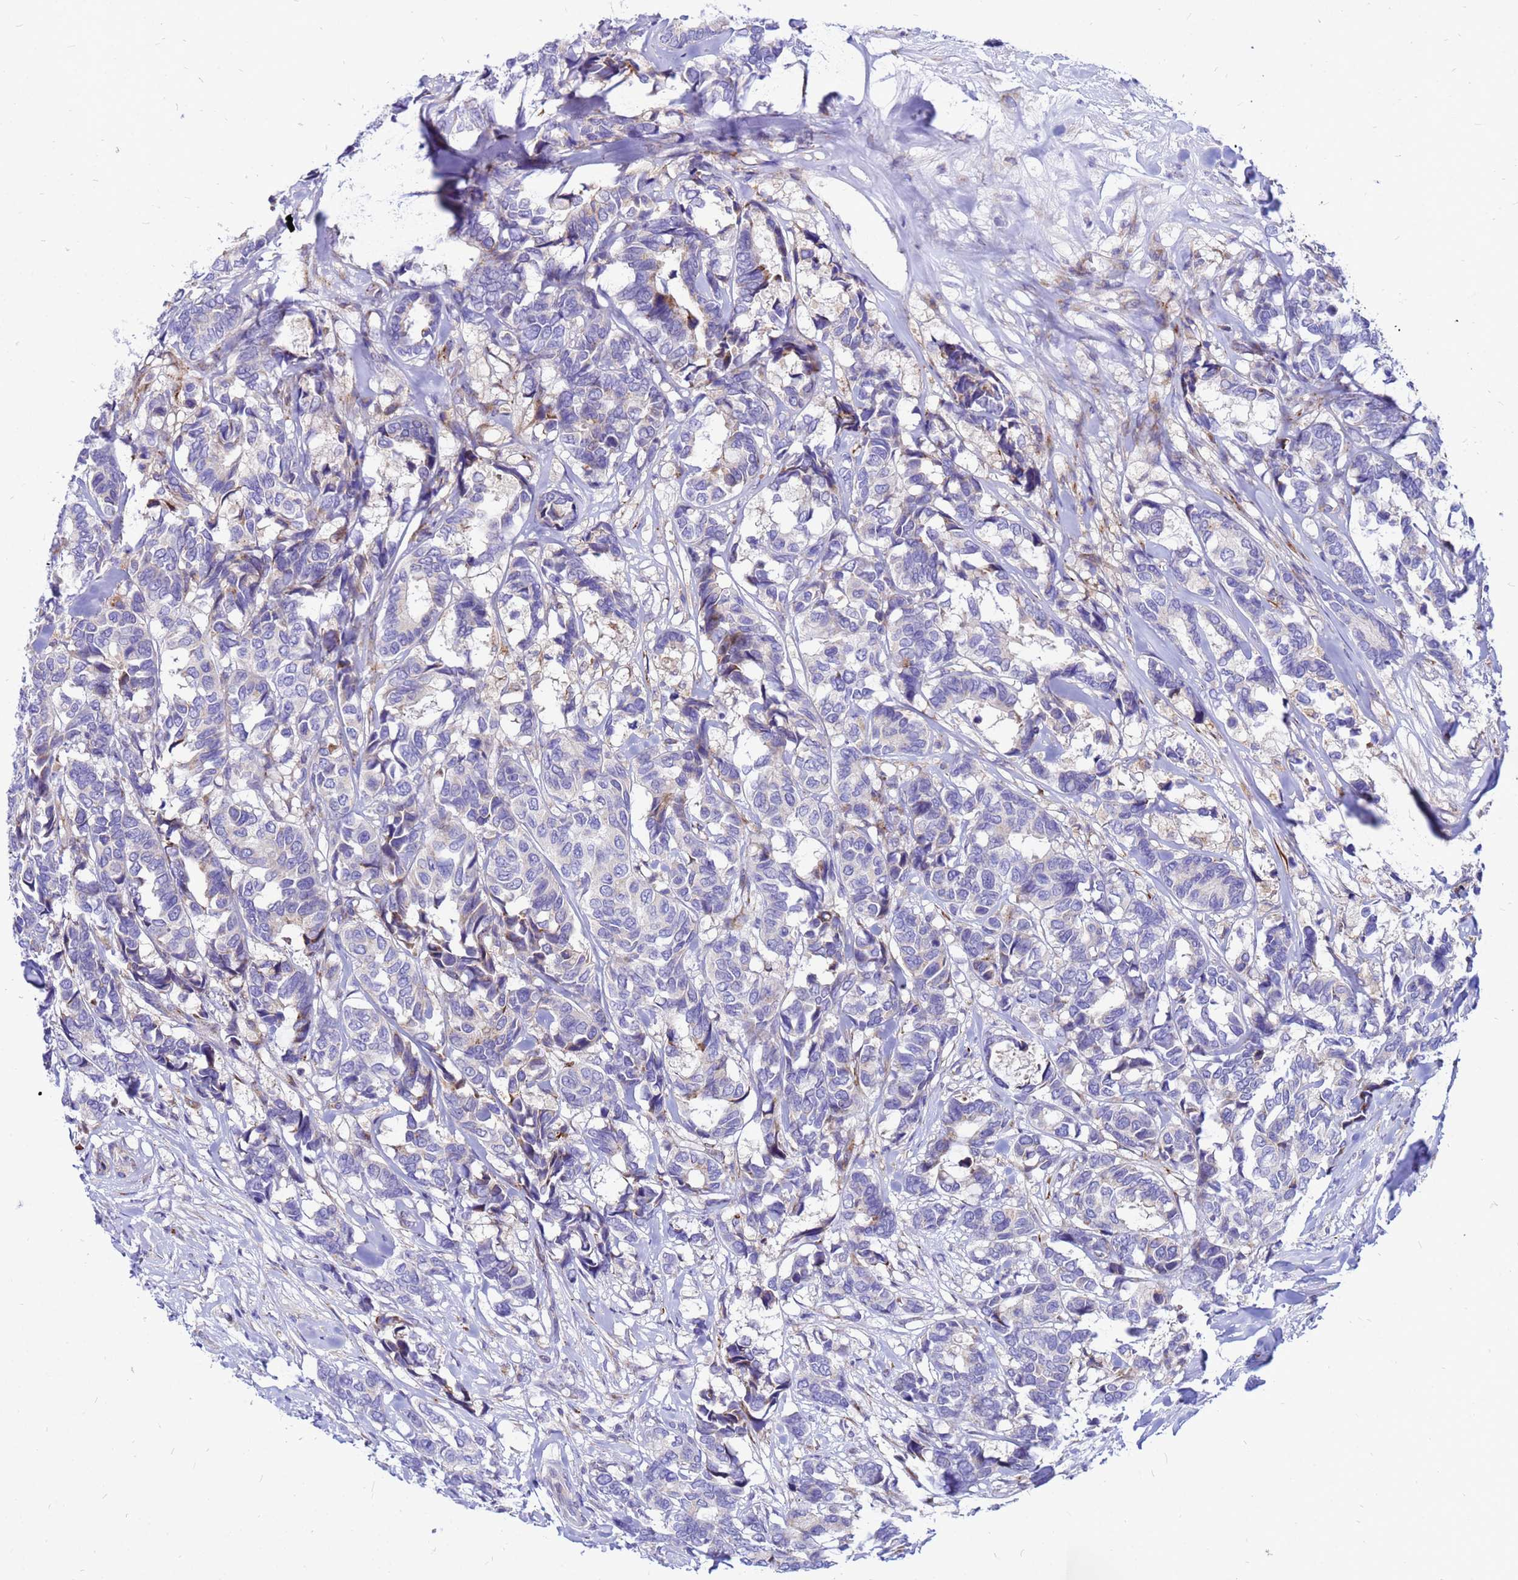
{"staining": {"intensity": "weak", "quantity": "<25%", "location": "cytoplasmic/membranous"}, "tissue": "breast cancer", "cell_type": "Tumor cells", "image_type": "cancer", "snomed": [{"axis": "morphology", "description": "Duct carcinoma"}, {"axis": "topography", "description": "Breast"}], "caption": "Breast intraductal carcinoma stained for a protein using IHC demonstrates no expression tumor cells.", "gene": "FHIP1A", "patient": {"sex": "female", "age": 87}}